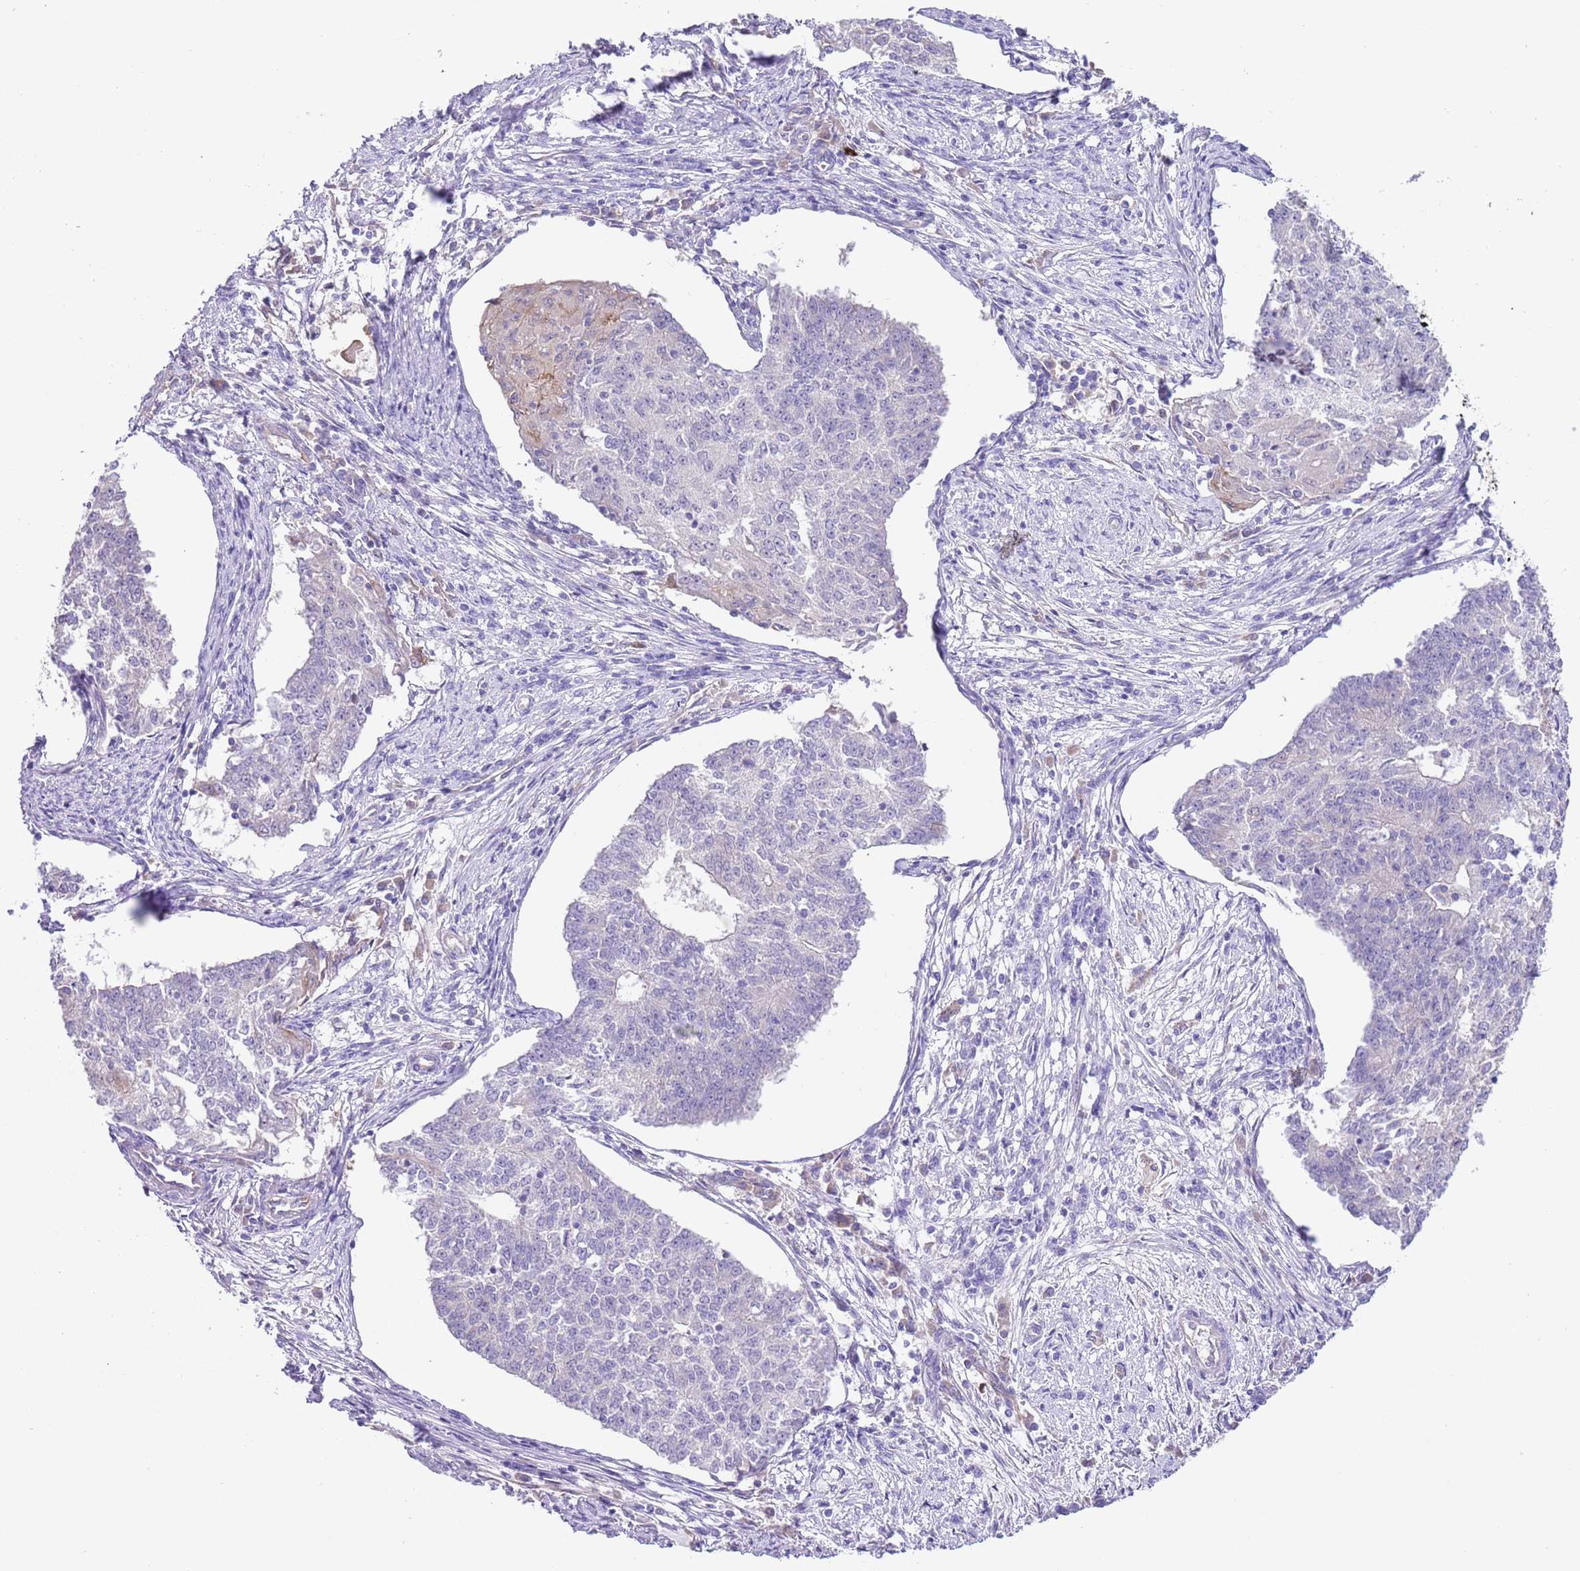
{"staining": {"intensity": "negative", "quantity": "none", "location": "none"}, "tissue": "endometrial cancer", "cell_type": "Tumor cells", "image_type": "cancer", "snomed": [{"axis": "morphology", "description": "Adenocarcinoma, NOS"}, {"axis": "topography", "description": "Endometrium"}], "caption": "Endometrial cancer (adenocarcinoma) was stained to show a protein in brown. There is no significant positivity in tumor cells. (Brightfield microscopy of DAB (3,3'-diaminobenzidine) immunohistochemistry (IHC) at high magnification).", "gene": "IGF1", "patient": {"sex": "female", "age": 56}}